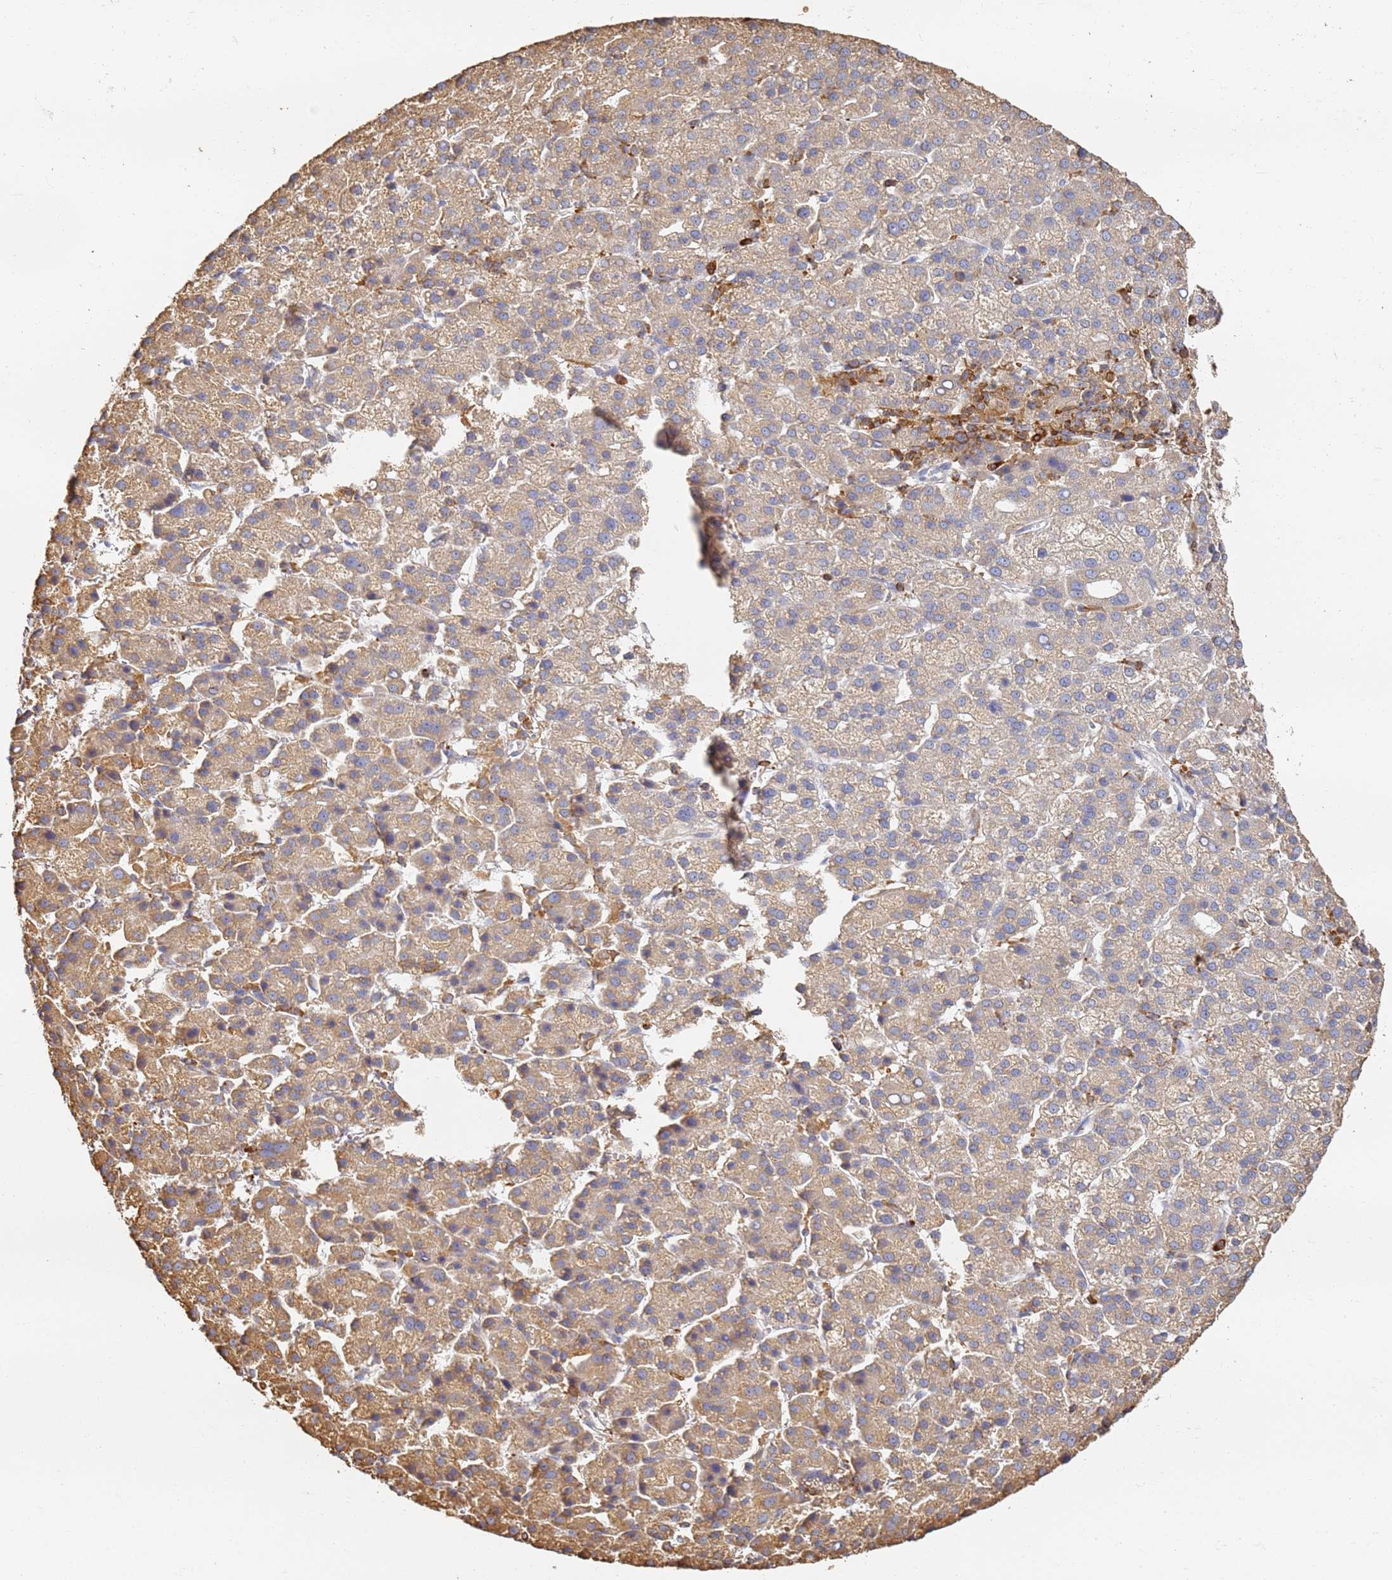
{"staining": {"intensity": "moderate", "quantity": "25%-75%", "location": "cytoplasmic/membranous"}, "tissue": "liver cancer", "cell_type": "Tumor cells", "image_type": "cancer", "snomed": [{"axis": "morphology", "description": "Carcinoma, Hepatocellular, NOS"}, {"axis": "topography", "description": "Liver"}], "caption": "A medium amount of moderate cytoplasmic/membranous expression is seen in about 25%-75% of tumor cells in liver cancer (hepatocellular carcinoma) tissue.", "gene": "BIN2", "patient": {"sex": "female", "age": 58}}